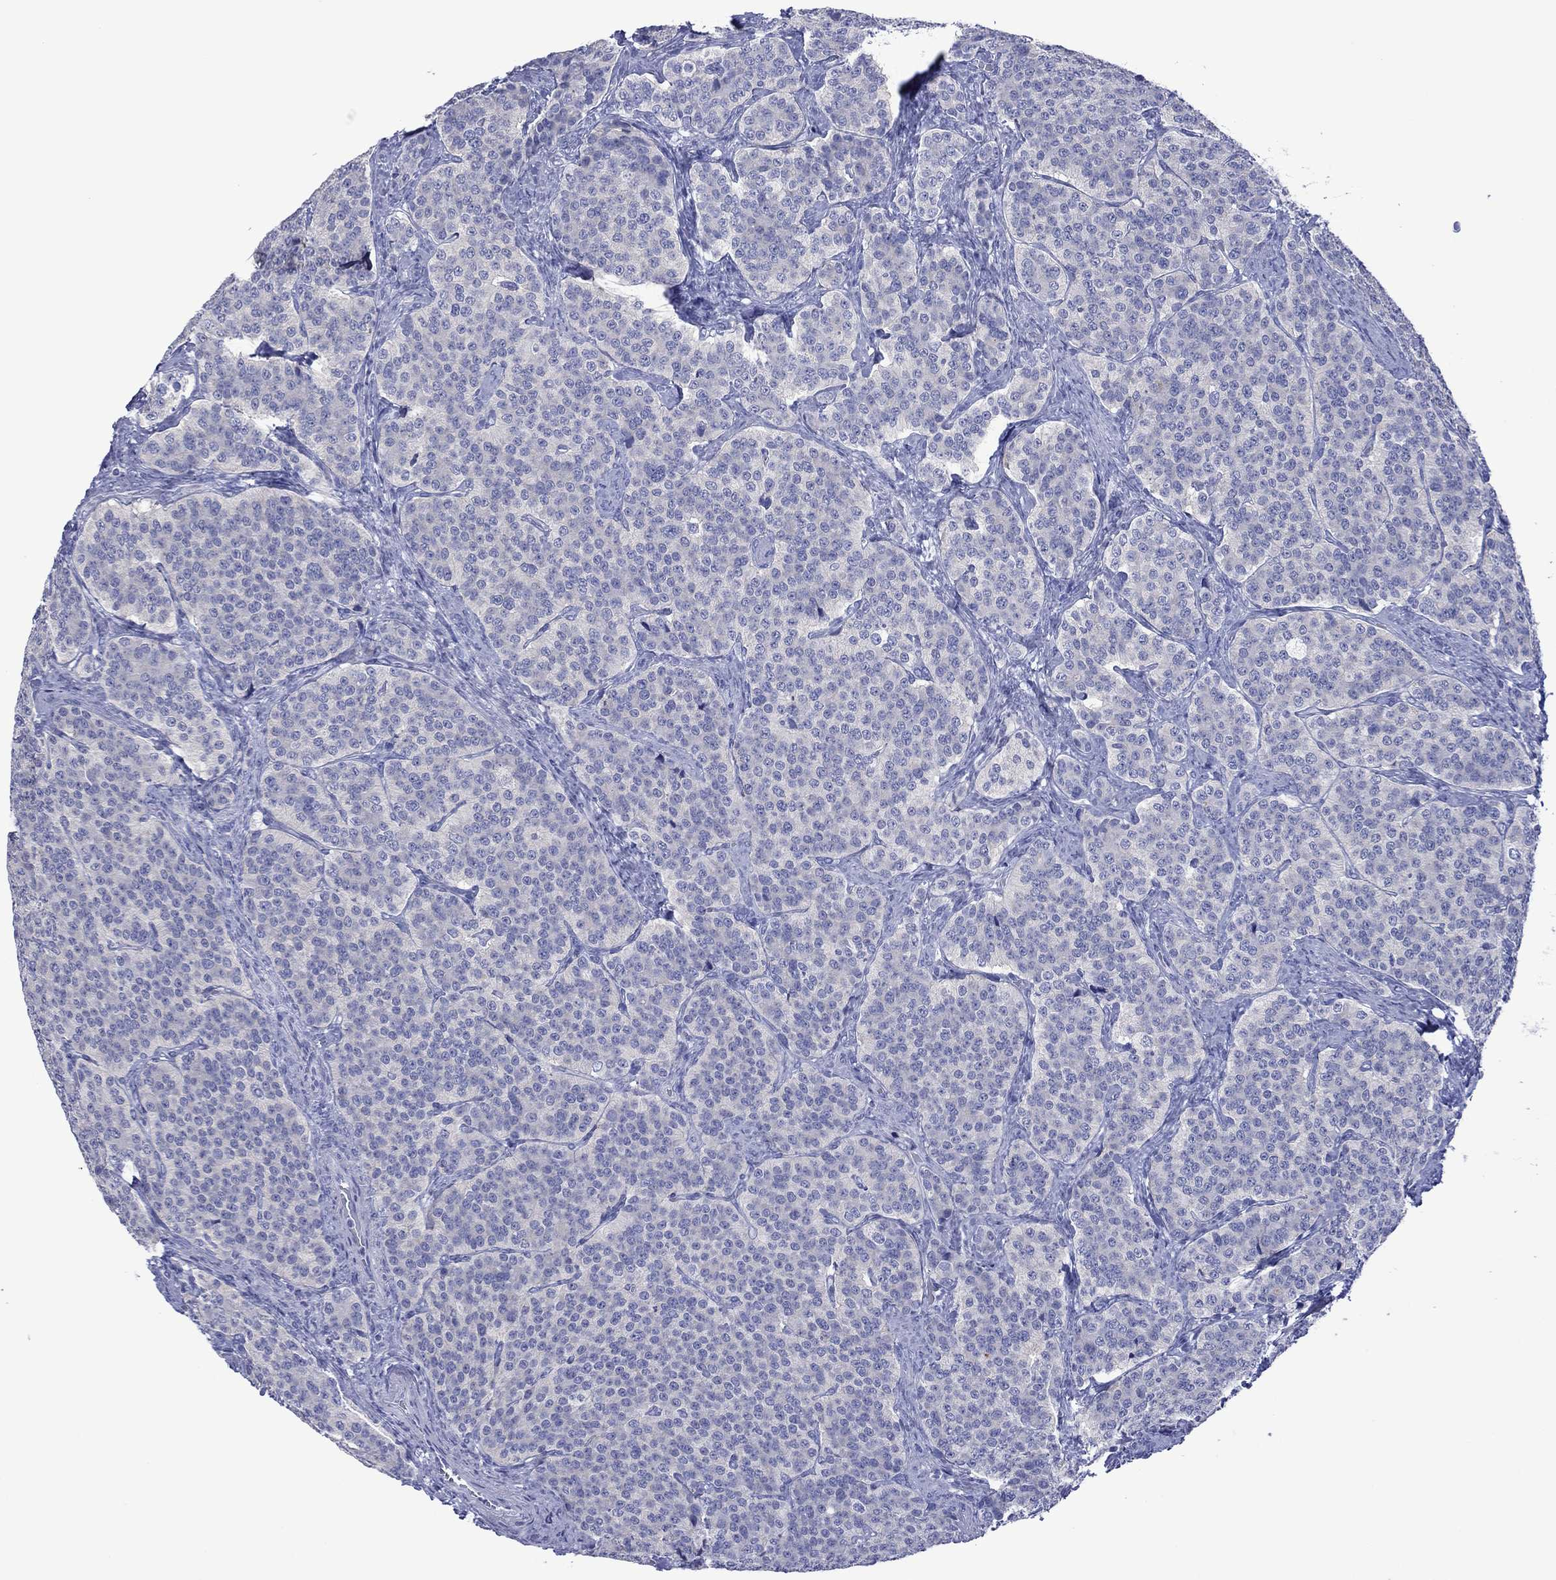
{"staining": {"intensity": "negative", "quantity": "none", "location": "none"}, "tissue": "carcinoid", "cell_type": "Tumor cells", "image_type": "cancer", "snomed": [{"axis": "morphology", "description": "Carcinoid, malignant, NOS"}, {"axis": "topography", "description": "Small intestine"}], "caption": "Immunohistochemical staining of carcinoid demonstrates no significant positivity in tumor cells. (Immunohistochemistry, brightfield microscopy, high magnification).", "gene": "MLANA", "patient": {"sex": "female", "age": 58}}